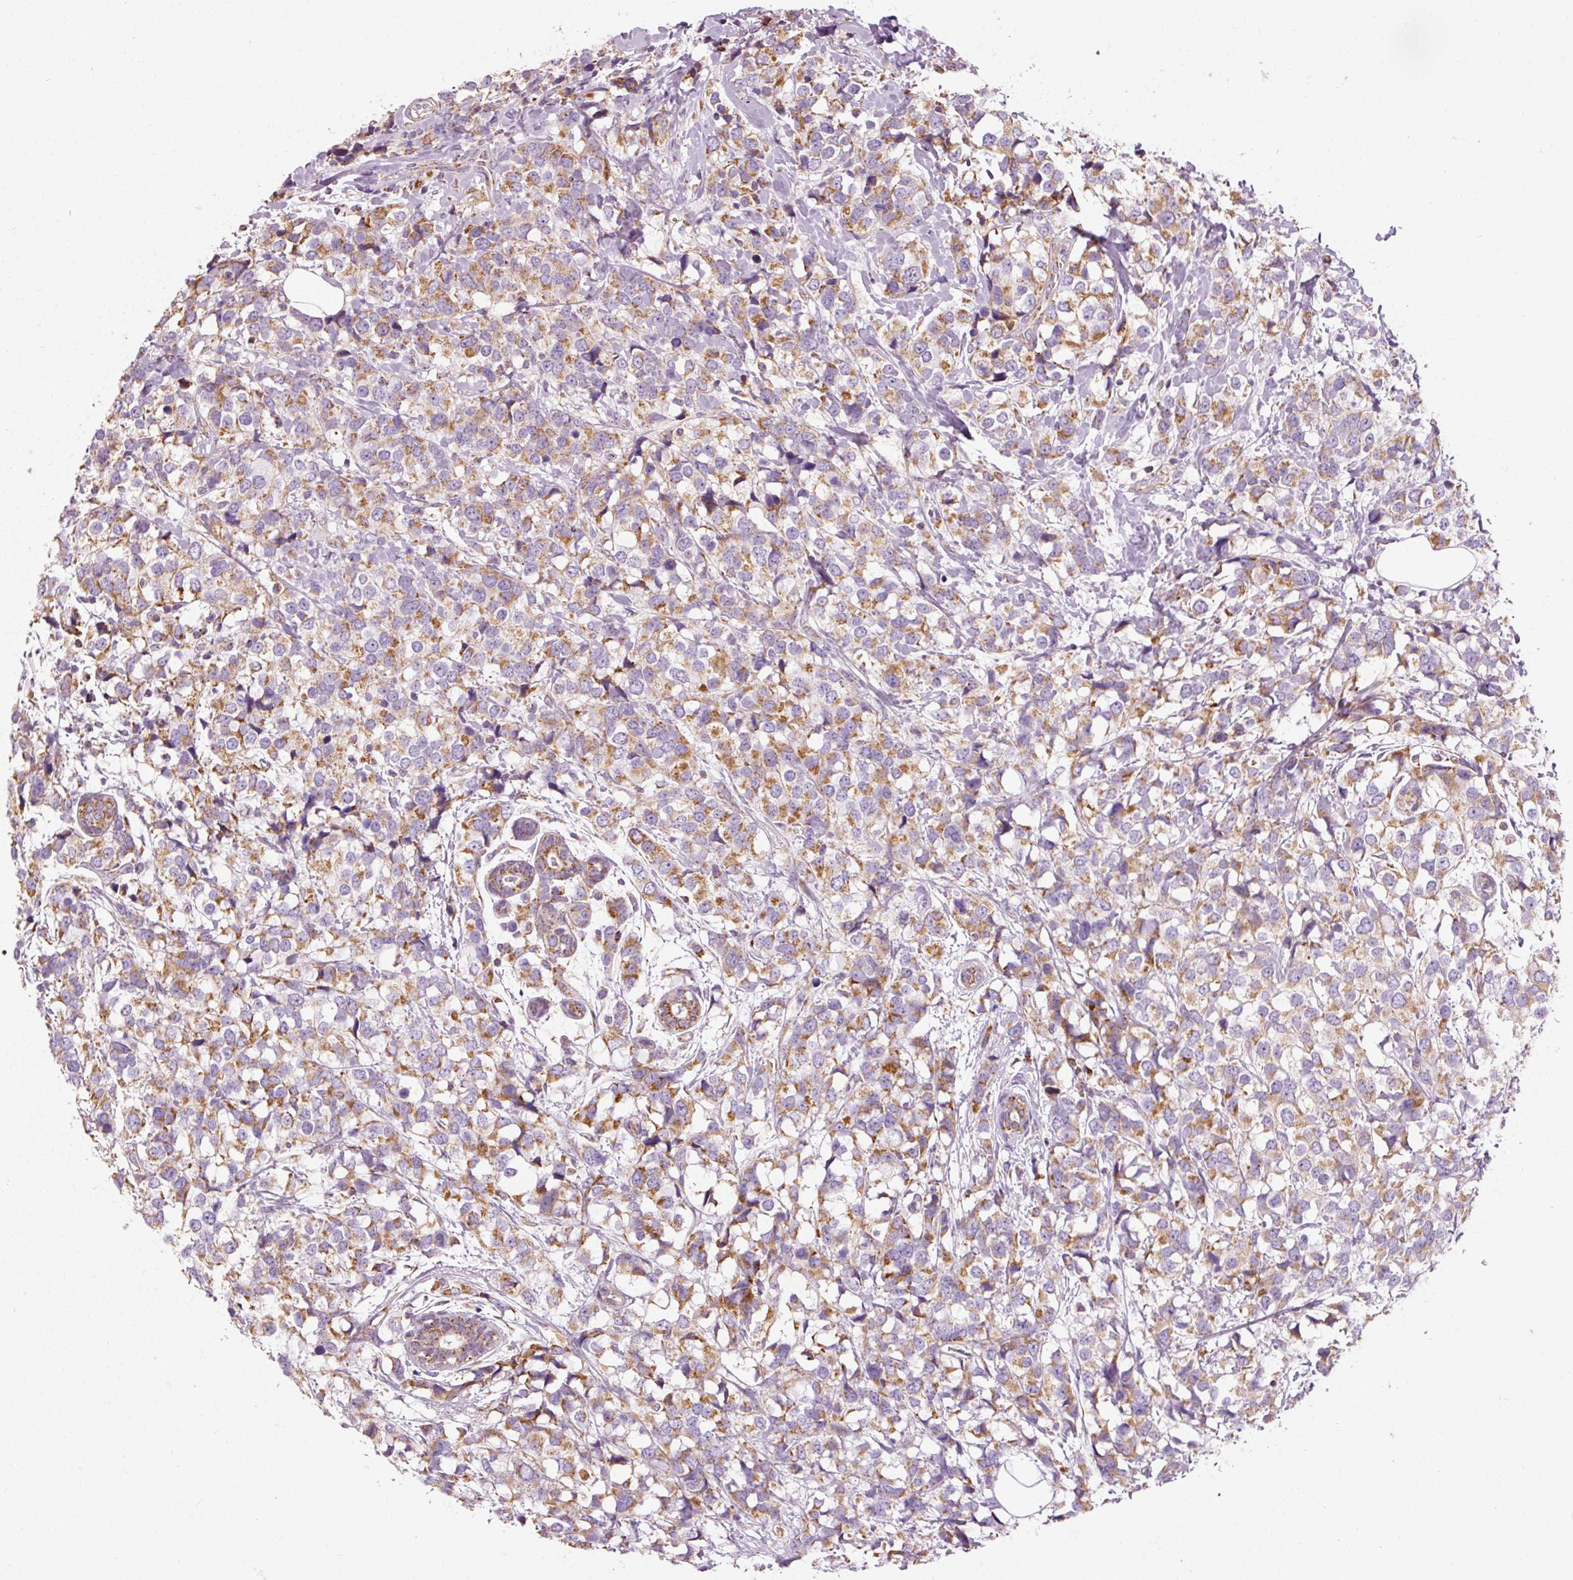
{"staining": {"intensity": "moderate", "quantity": ">75%", "location": "cytoplasmic/membranous"}, "tissue": "breast cancer", "cell_type": "Tumor cells", "image_type": "cancer", "snomed": [{"axis": "morphology", "description": "Lobular carcinoma"}, {"axis": "topography", "description": "Breast"}], "caption": "A high-resolution image shows IHC staining of lobular carcinoma (breast), which demonstrates moderate cytoplasmic/membranous staining in approximately >75% of tumor cells. (brown staining indicates protein expression, while blue staining denotes nuclei).", "gene": "NDUFB4", "patient": {"sex": "female", "age": 59}}